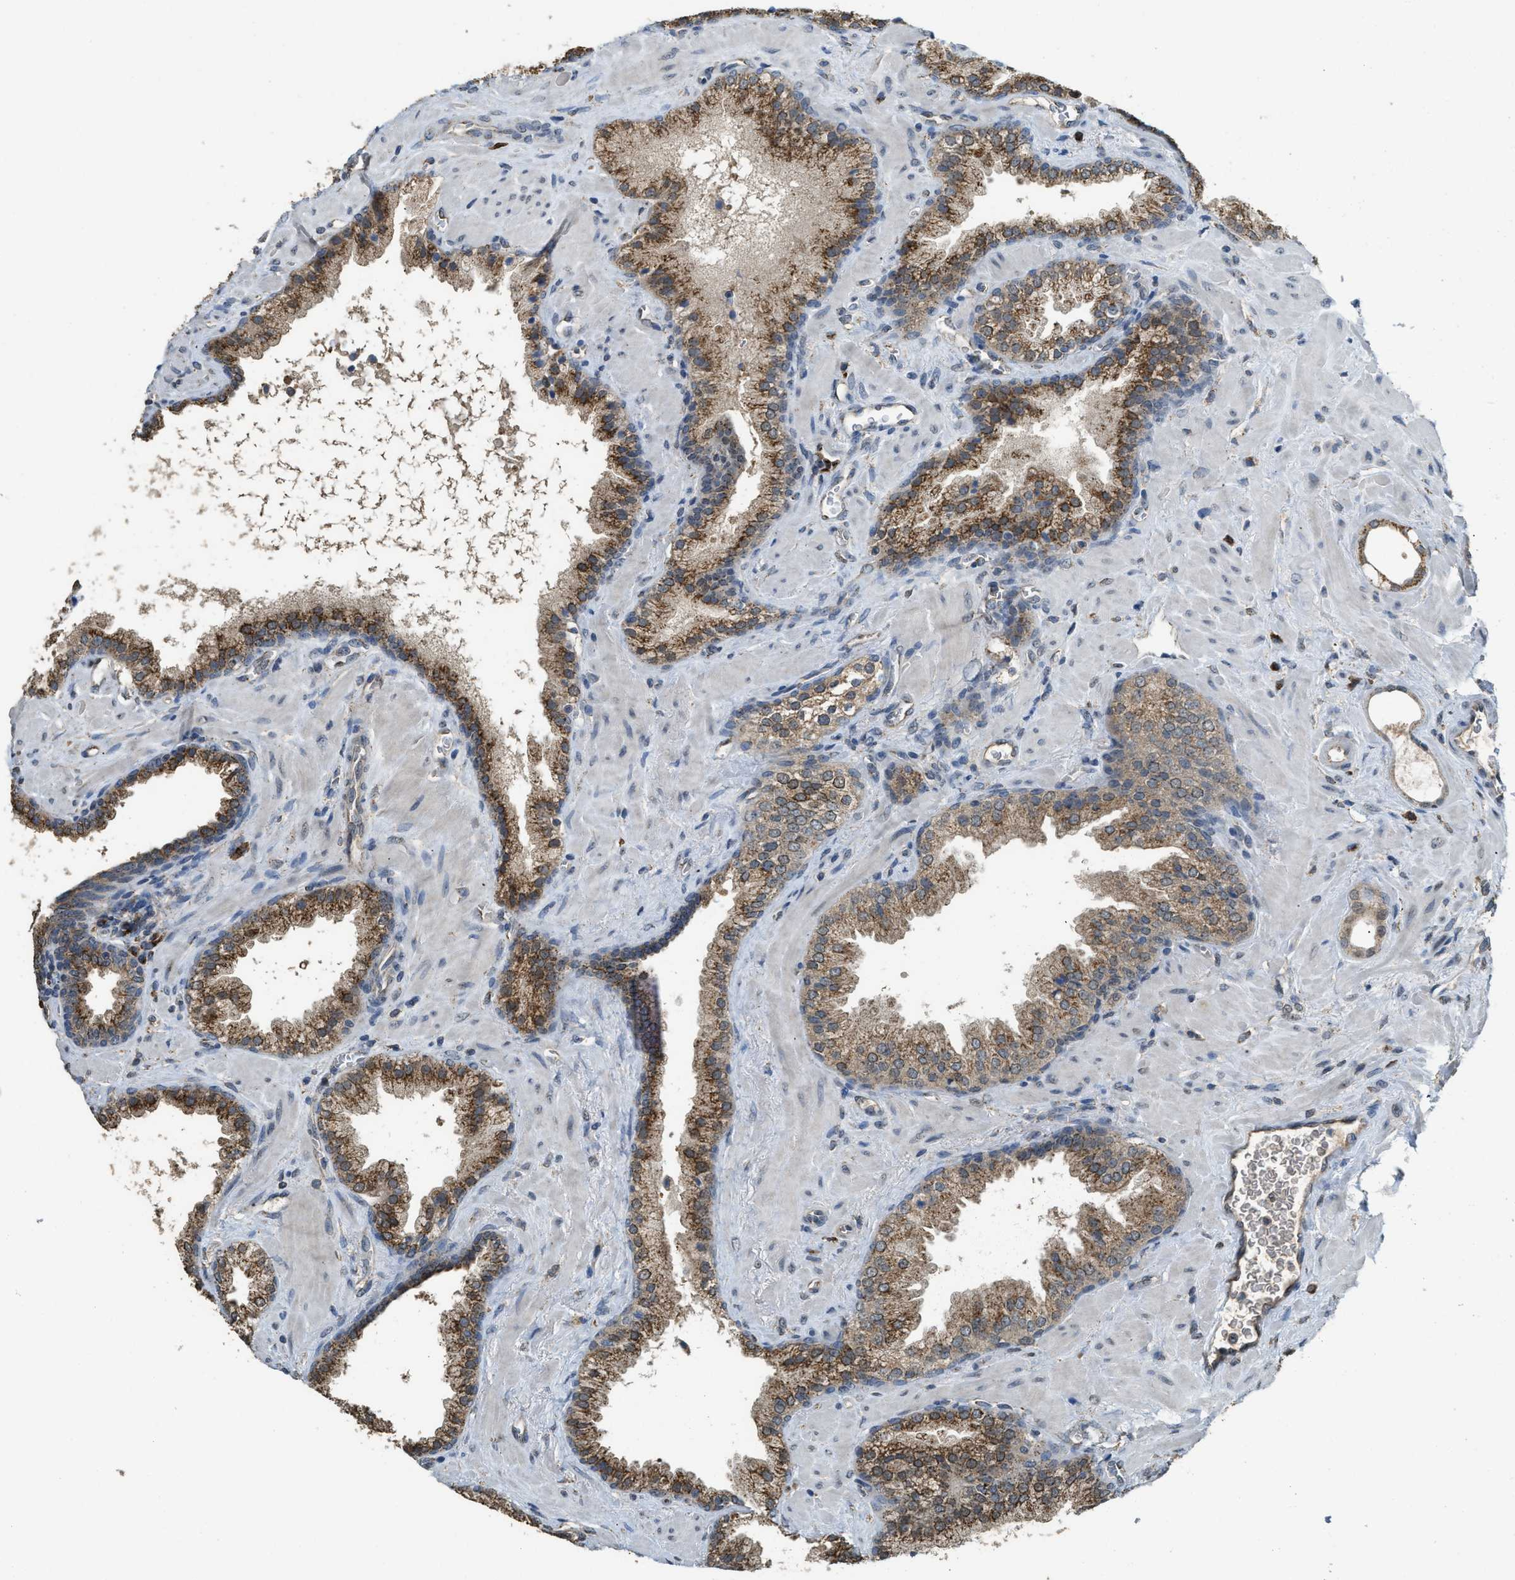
{"staining": {"intensity": "moderate", "quantity": ">75%", "location": "cytoplasmic/membranous"}, "tissue": "prostate cancer", "cell_type": "Tumor cells", "image_type": "cancer", "snomed": [{"axis": "morphology", "description": "Adenocarcinoma, Low grade"}, {"axis": "topography", "description": "Prostate"}], "caption": "Immunohistochemical staining of human prostate cancer (adenocarcinoma (low-grade)) exhibits medium levels of moderate cytoplasmic/membranous expression in about >75% of tumor cells.", "gene": "IPO7", "patient": {"sex": "male", "age": 71}}